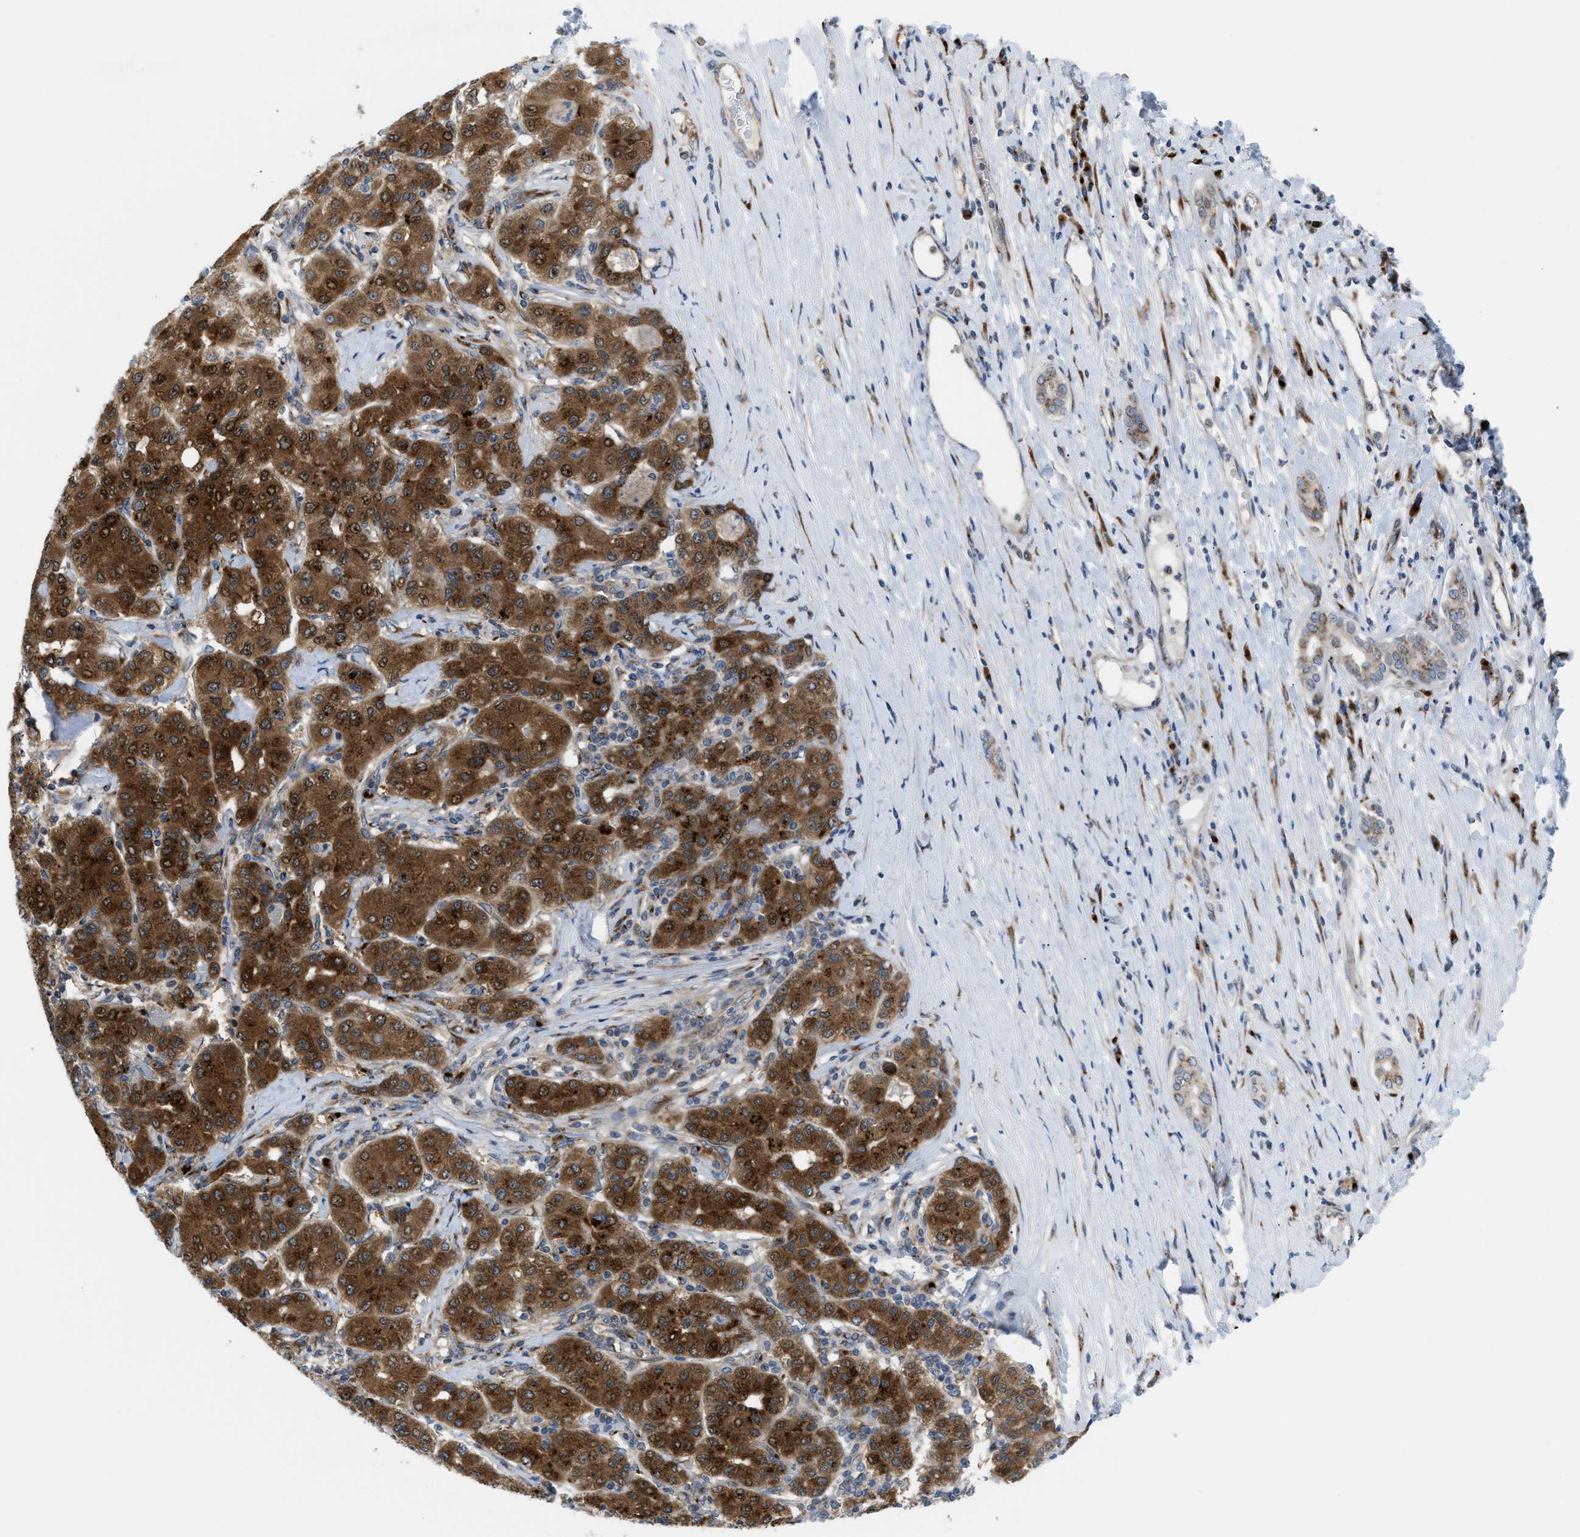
{"staining": {"intensity": "strong", "quantity": ">75%", "location": "cytoplasmic/membranous"}, "tissue": "liver cancer", "cell_type": "Tumor cells", "image_type": "cancer", "snomed": [{"axis": "morphology", "description": "Carcinoma, Hepatocellular, NOS"}, {"axis": "topography", "description": "Liver"}], "caption": "Hepatocellular carcinoma (liver) was stained to show a protein in brown. There is high levels of strong cytoplasmic/membranous expression in about >75% of tumor cells.", "gene": "SLC38A10", "patient": {"sex": "male", "age": 65}}